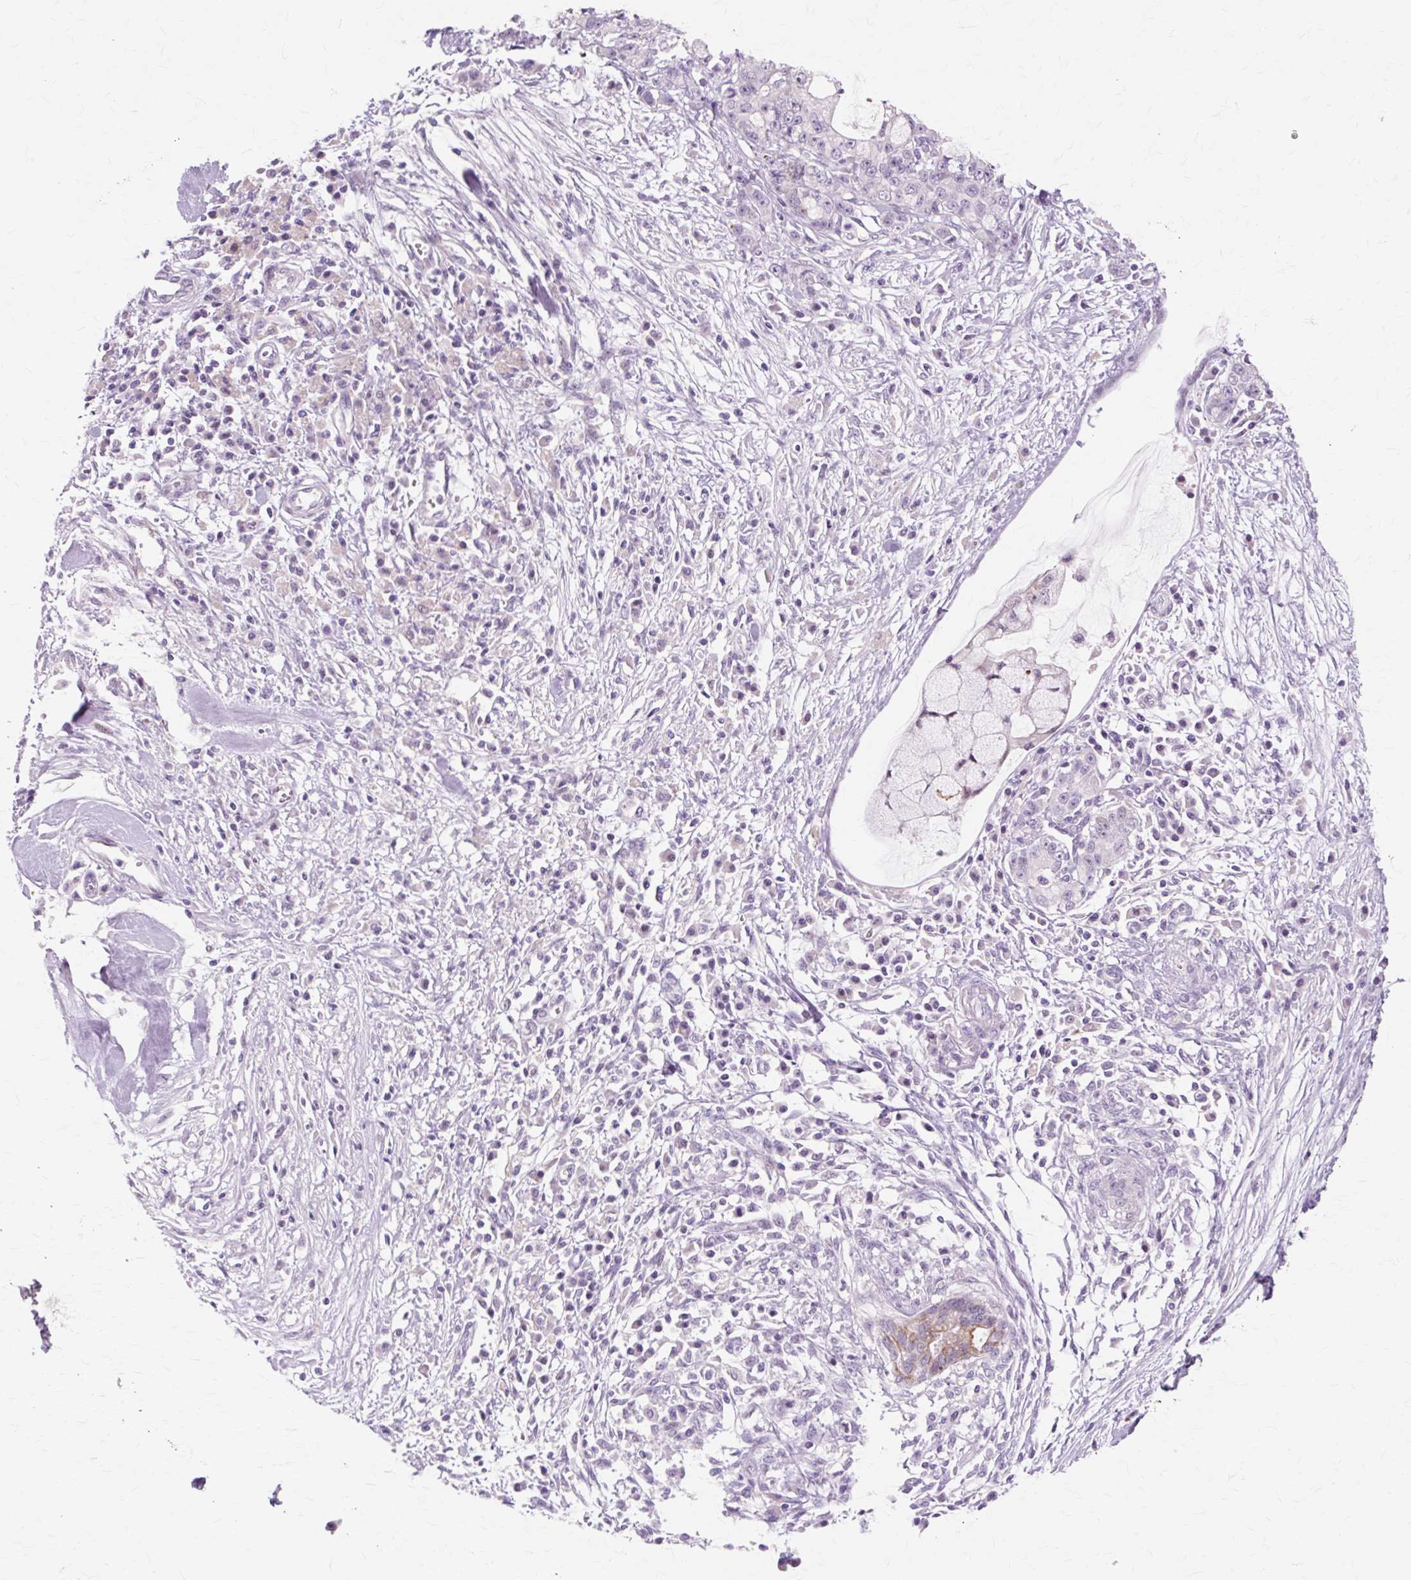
{"staining": {"intensity": "negative", "quantity": "none", "location": "none"}, "tissue": "pancreatic cancer", "cell_type": "Tumor cells", "image_type": "cancer", "snomed": [{"axis": "morphology", "description": "Adenocarcinoma, NOS"}, {"axis": "topography", "description": "Pancreas"}], "caption": "Tumor cells show no significant expression in pancreatic cancer (adenocarcinoma).", "gene": "IRX2", "patient": {"sex": "female", "age": 73}}